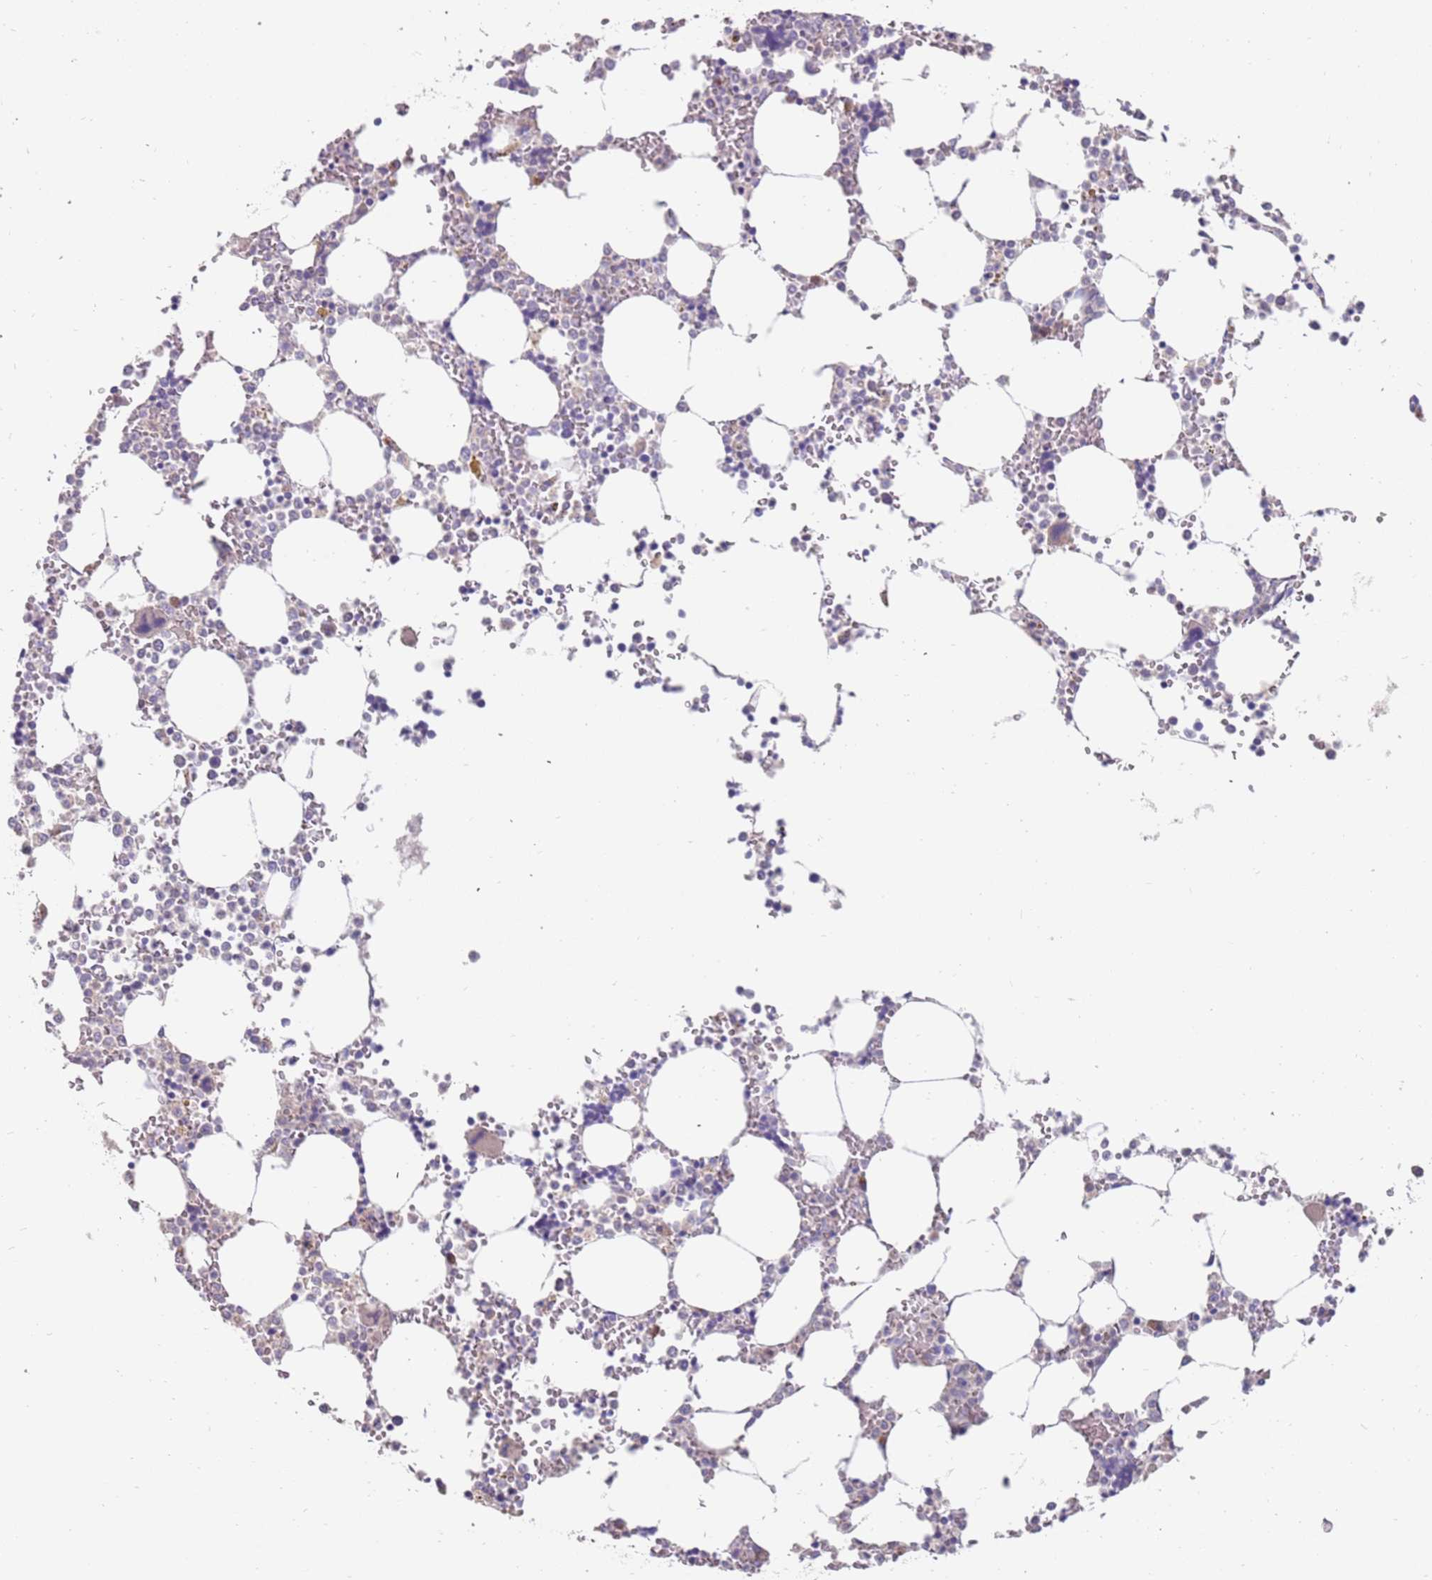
{"staining": {"intensity": "negative", "quantity": "none", "location": "none"}, "tissue": "bone marrow", "cell_type": "Hematopoietic cells", "image_type": "normal", "snomed": [{"axis": "morphology", "description": "Normal tissue, NOS"}, {"axis": "topography", "description": "Bone marrow"}], "caption": "Bone marrow stained for a protein using immunohistochemistry (IHC) exhibits no positivity hematopoietic cells.", "gene": "ZNF746", "patient": {"sex": "male", "age": 64}}